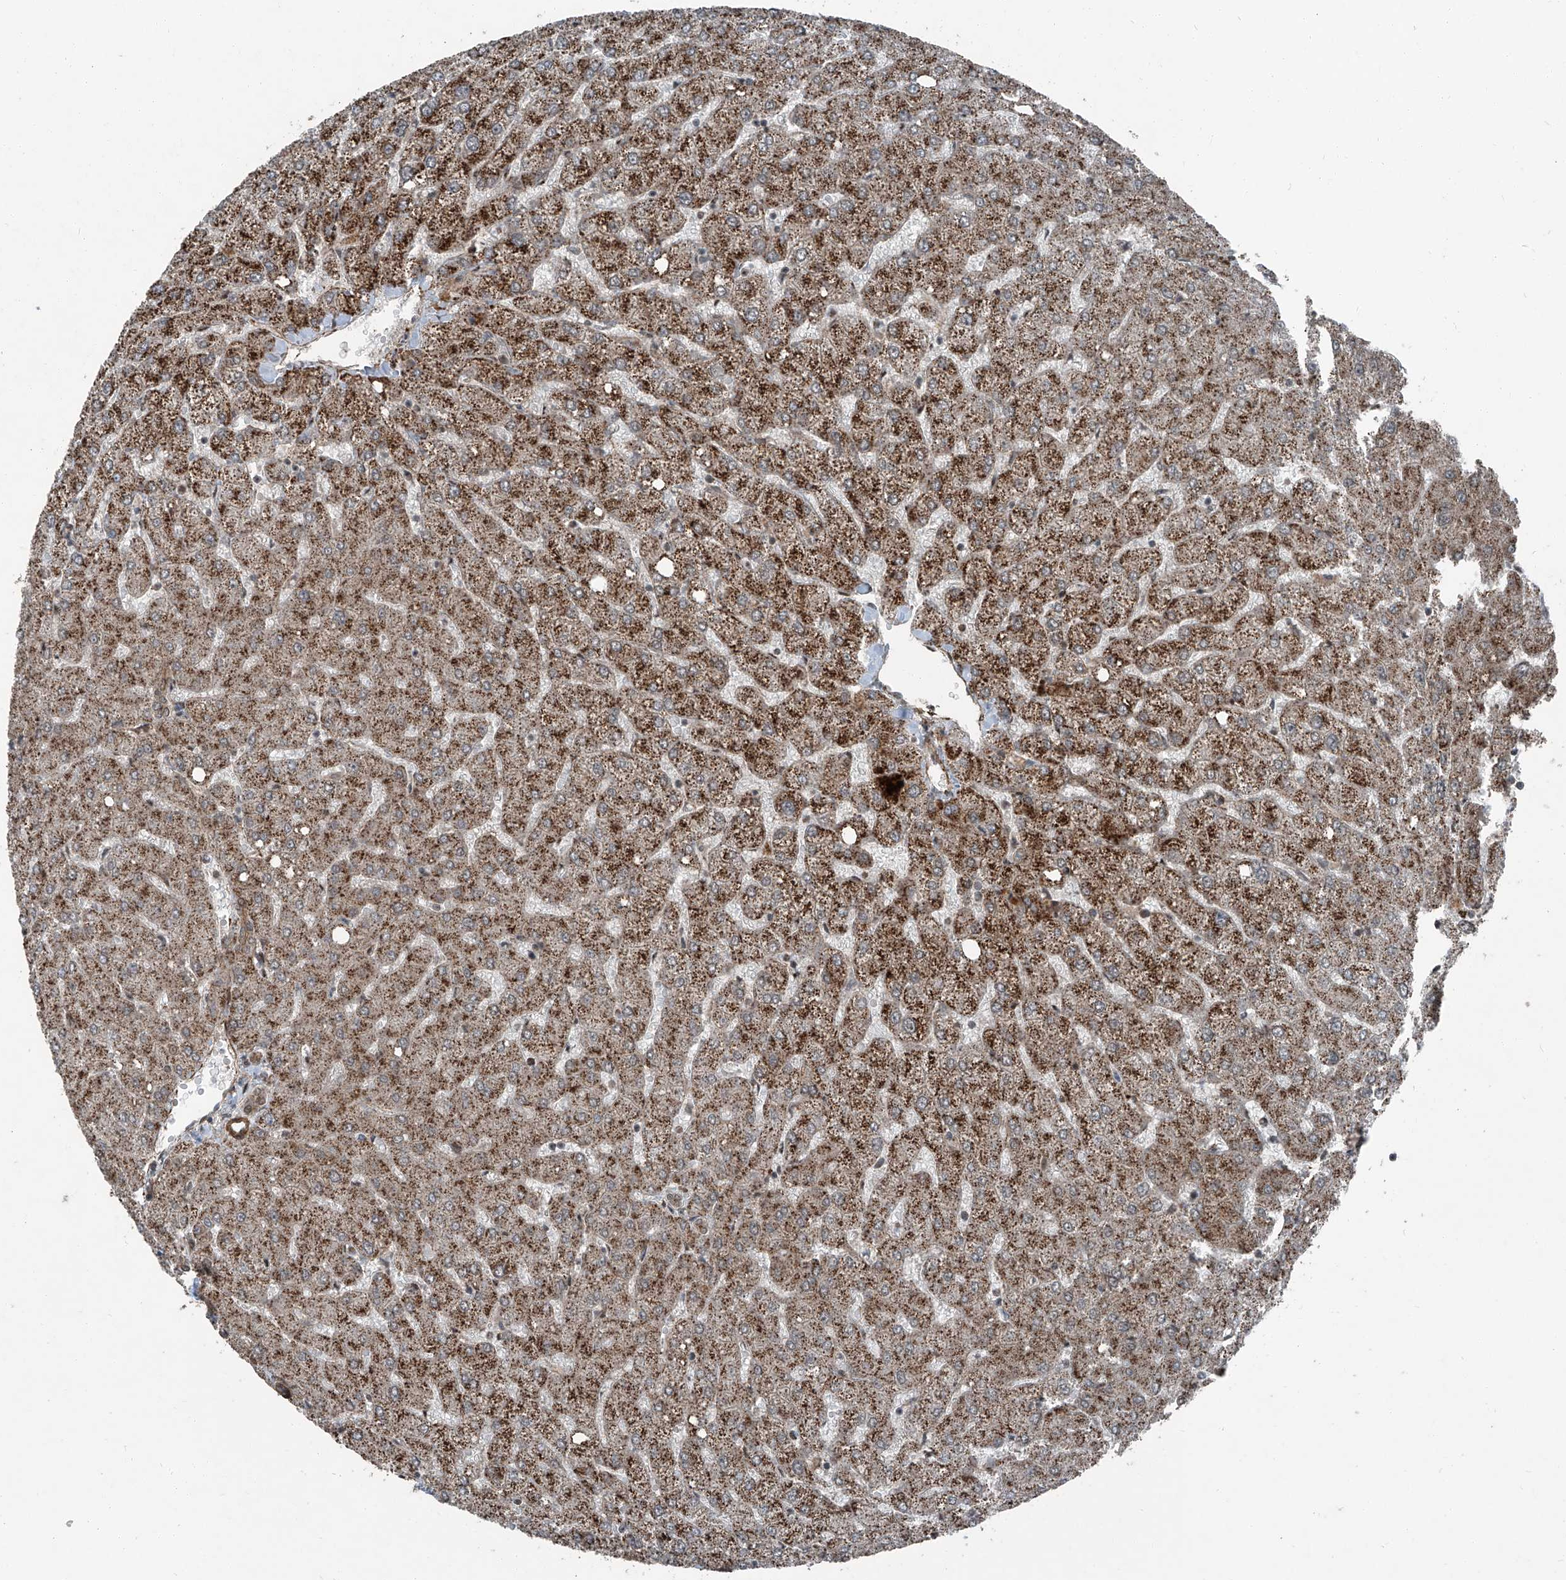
{"staining": {"intensity": "weak", "quantity": ">75%", "location": "cytoplasmic/membranous"}, "tissue": "liver", "cell_type": "Cholangiocytes", "image_type": "normal", "snomed": [{"axis": "morphology", "description": "Normal tissue, NOS"}, {"axis": "topography", "description": "Liver"}], "caption": "The immunohistochemical stain shows weak cytoplasmic/membranous staining in cholangiocytes of unremarkable liver.", "gene": "ZNF570", "patient": {"sex": "female", "age": 54}}